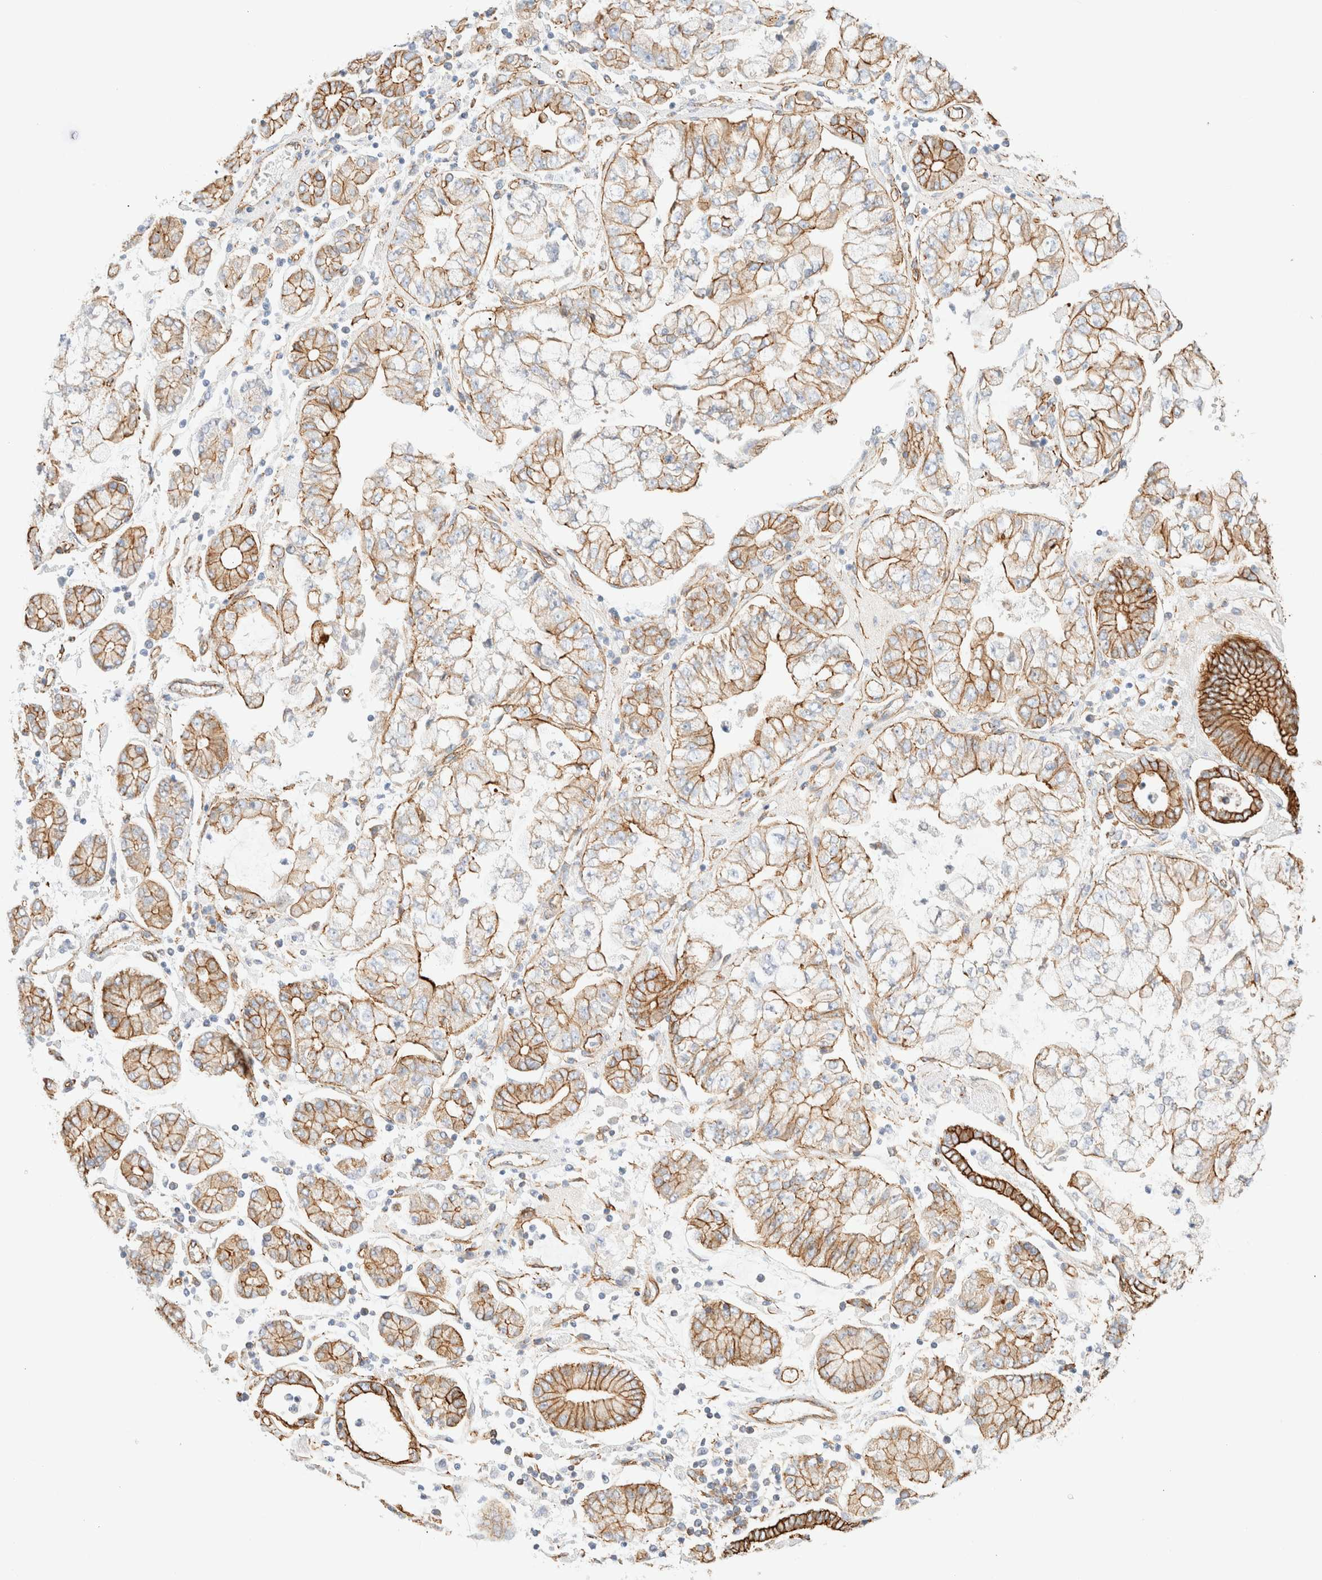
{"staining": {"intensity": "moderate", "quantity": ">75%", "location": "cytoplasmic/membranous"}, "tissue": "stomach cancer", "cell_type": "Tumor cells", "image_type": "cancer", "snomed": [{"axis": "morphology", "description": "Adenocarcinoma, NOS"}, {"axis": "topography", "description": "Stomach"}], "caption": "Human adenocarcinoma (stomach) stained with a protein marker shows moderate staining in tumor cells.", "gene": "CYB5R4", "patient": {"sex": "male", "age": 76}}